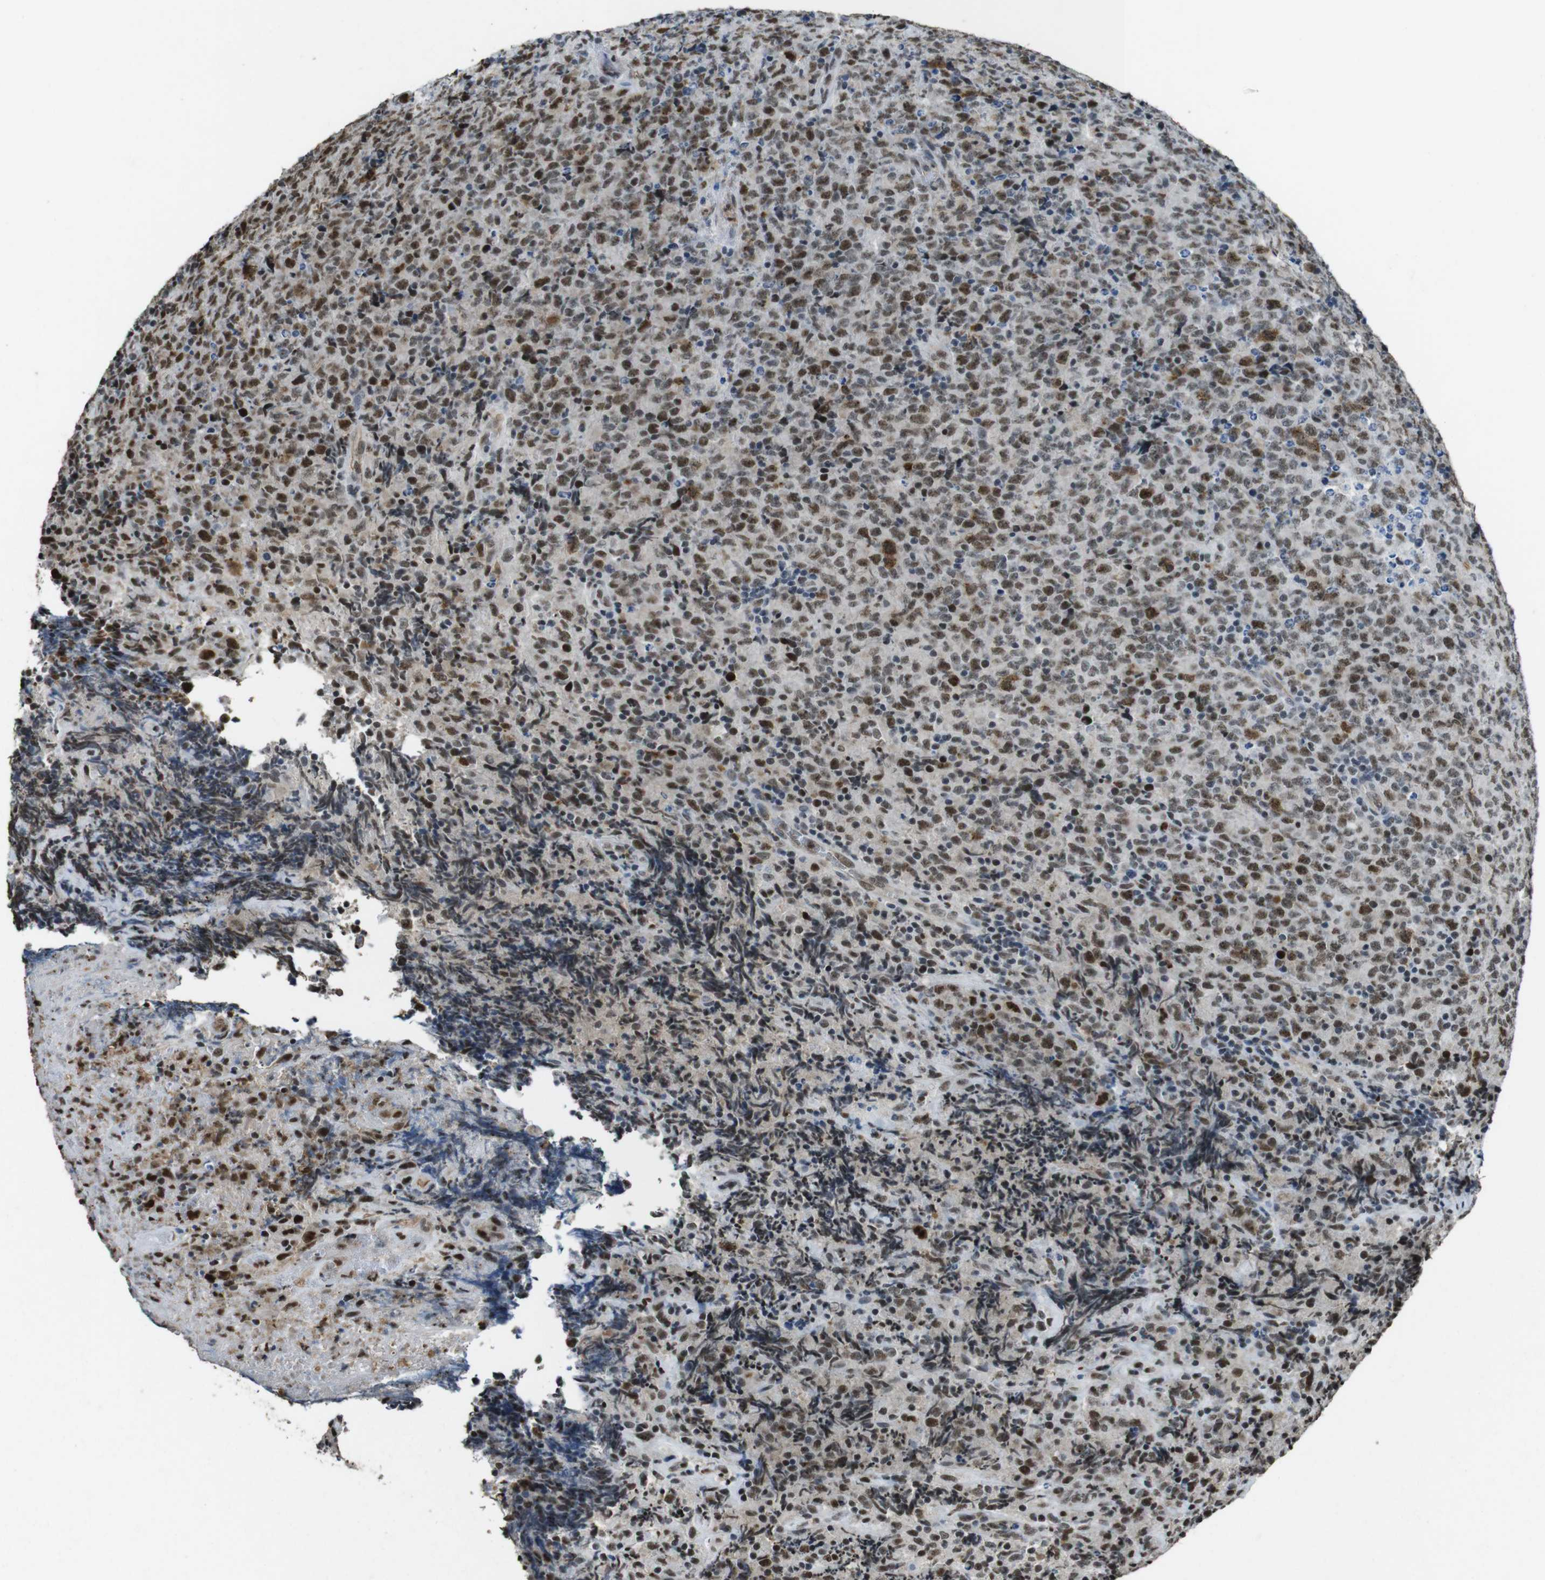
{"staining": {"intensity": "moderate", "quantity": ">75%", "location": "nuclear"}, "tissue": "lymphoma", "cell_type": "Tumor cells", "image_type": "cancer", "snomed": [{"axis": "morphology", "description": "Malignant lymphoma, non-Hodgkin's type, High grade"}, {"axis": "topography", "description": "Tonsil"}], "caption": "DAB immunohistochemical staining of human lymphoma demonstrates moderate nuclear protein expression in about >75% of tumor cells.", "gene": "CSNK2B", "patient": {"sex": "female", "age": 36}}